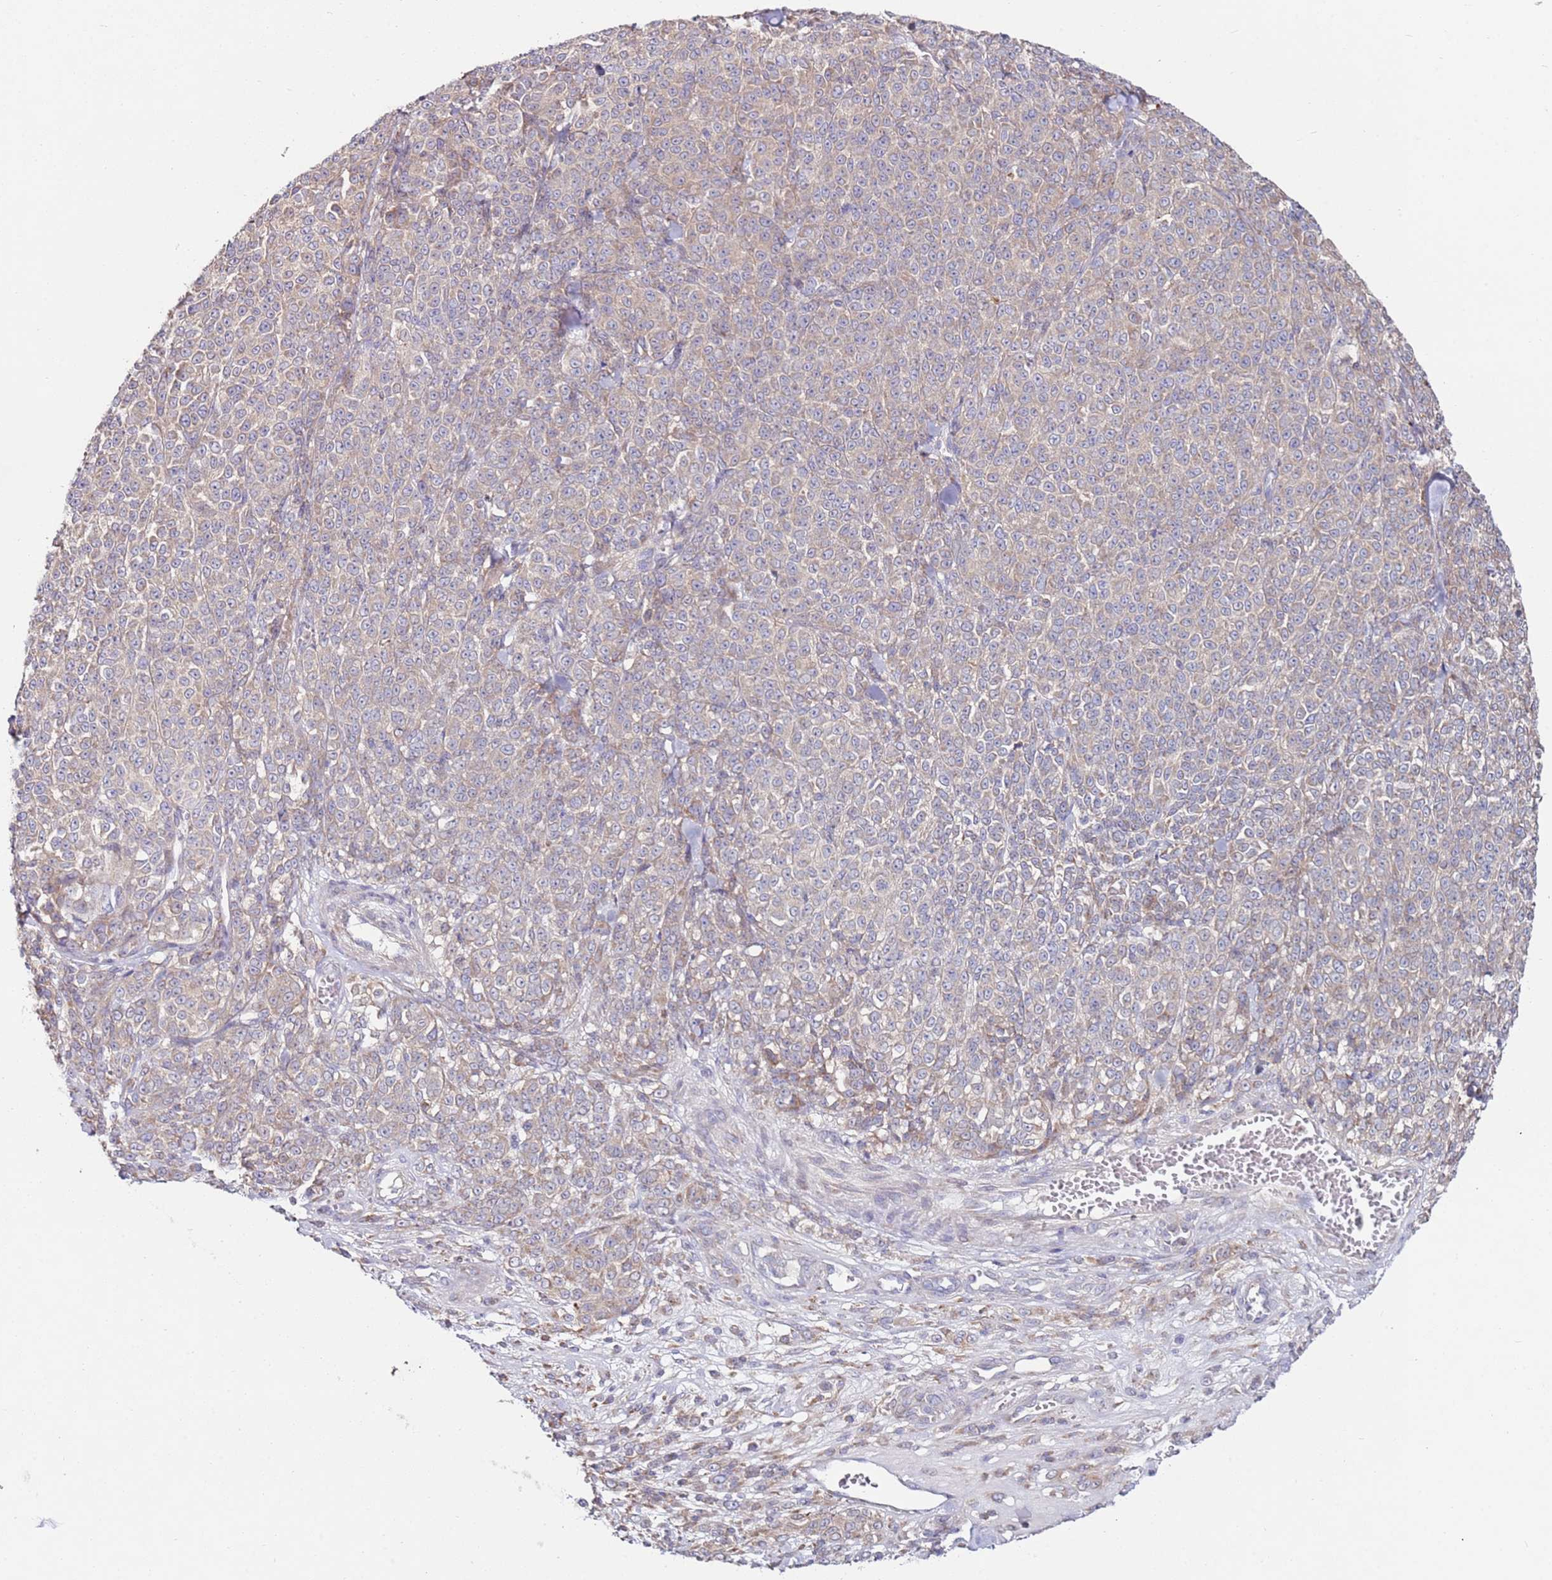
{"staining": {"intensity": "weak", "quantity": "<25%", "location": "cytoplasmic/membranous"}, "tissue": "melanoma", "cell_type": "Tumor cells", "image_type": "cancer", "snomed": [{"axis": "morphology", "description": "Normal tissue, NOS"}, {"axis": "morphology", "description": "Malignant melanoma, NOS"}, {"axis": "topography", "description": "Skin"}], "caption": "Photomicrograph shows no significant protein positivity in tumor cells of melanoma.", "gene": "CNOT9", "patient": {"sex": "female", "age": 34}}